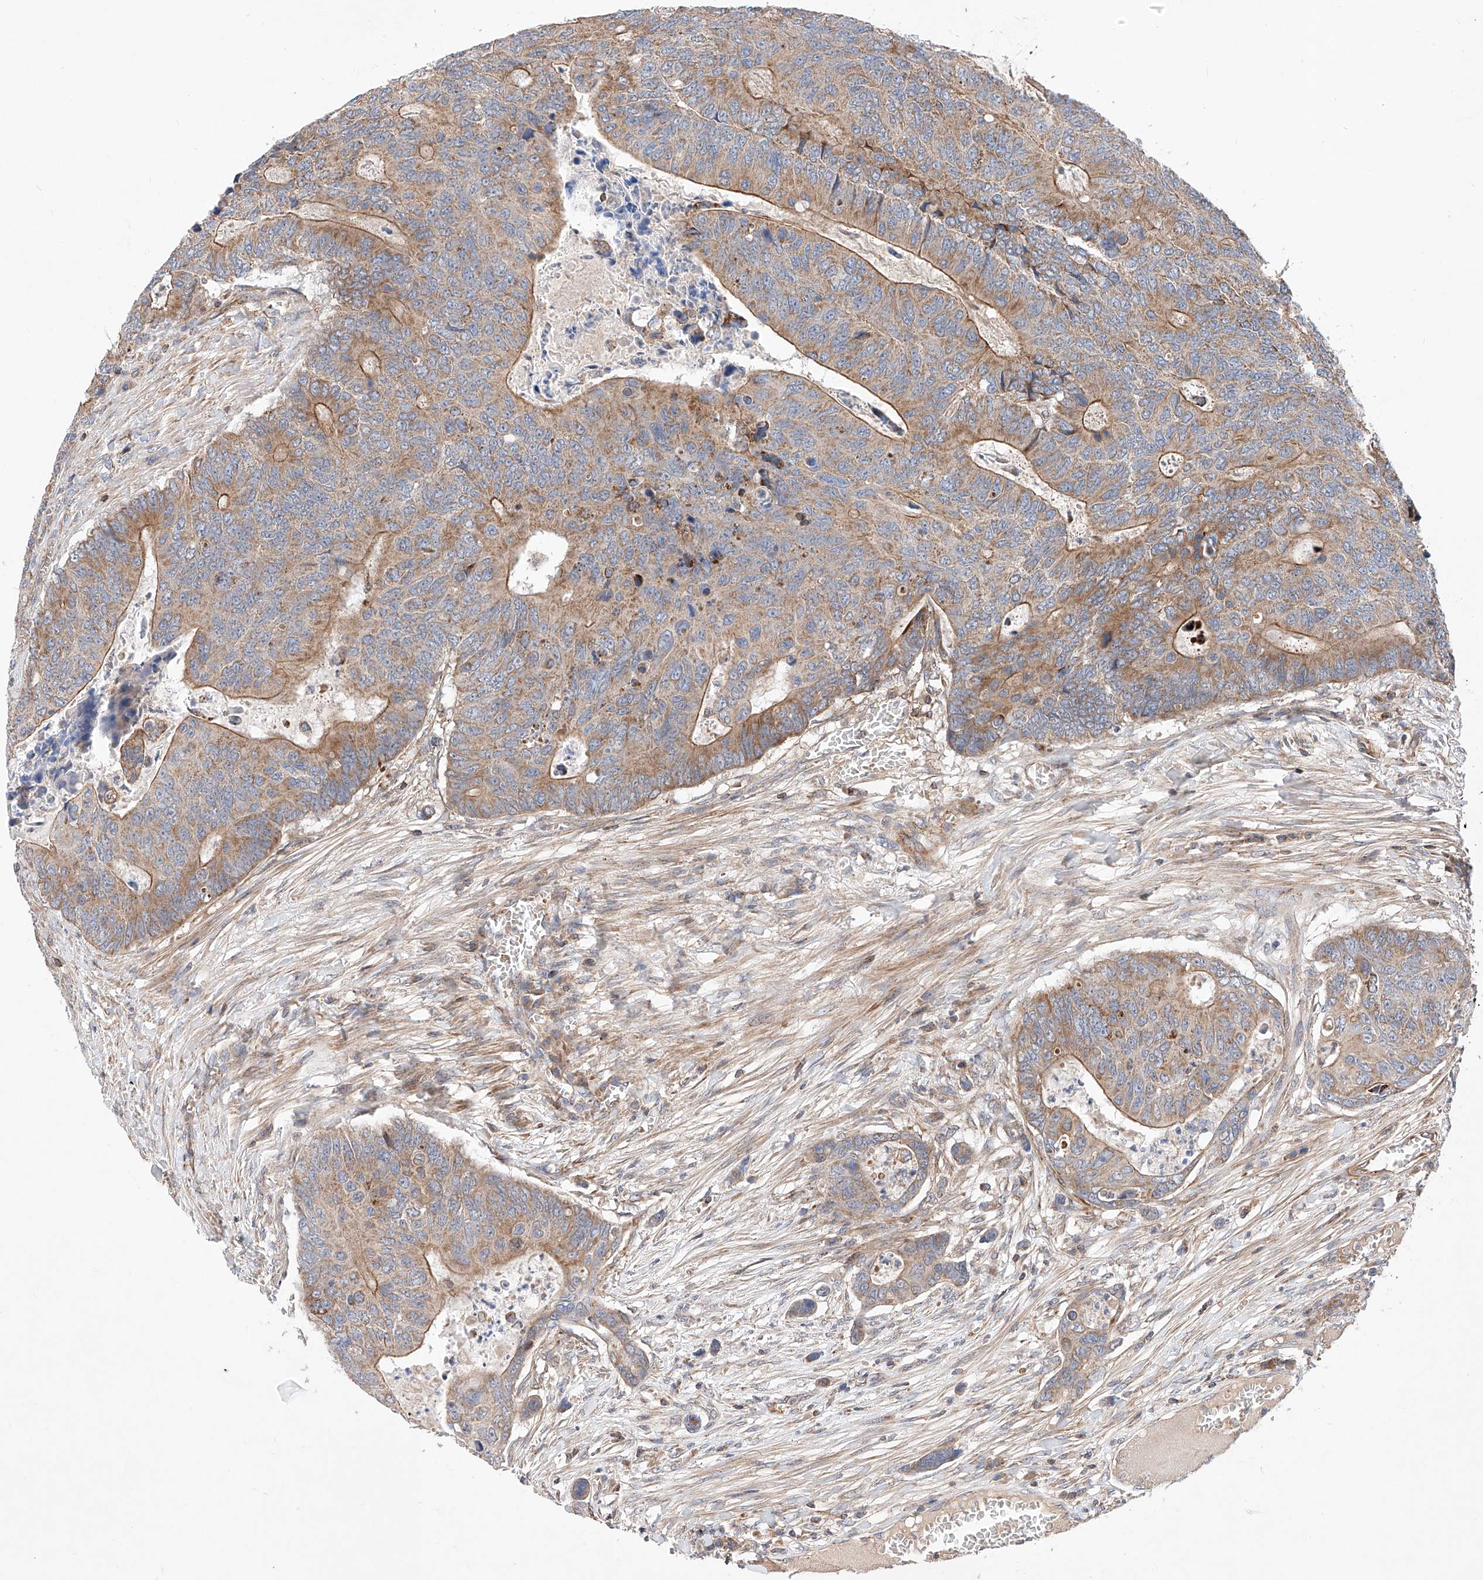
{"staining": {"intensity": "moderate", "quantity": ">75%", "location": "cytoplasmic/membranous"}, "tissue": "colorectal cancer", "cell_type": "Tumor cells", "image_type": "cancer", "snomed": [{"axis": "morphology", "description": "Adenocarcinoma, NOS"}, {"axis": "topography", "description": "Colon"}], "caption": "IHC histopathology image of neoplastic tissue: adenocarcinoma (colorectal) stained using immunohistochemistry demonstrates medium levels of moderate protein expression localized specifically in the cytoplasmic/membranous of tumor cells, appearing as a cytoplasmic/membranous brown color.", "gene": "NR1D1", "patient": {"sex": "male", "age": 87}}